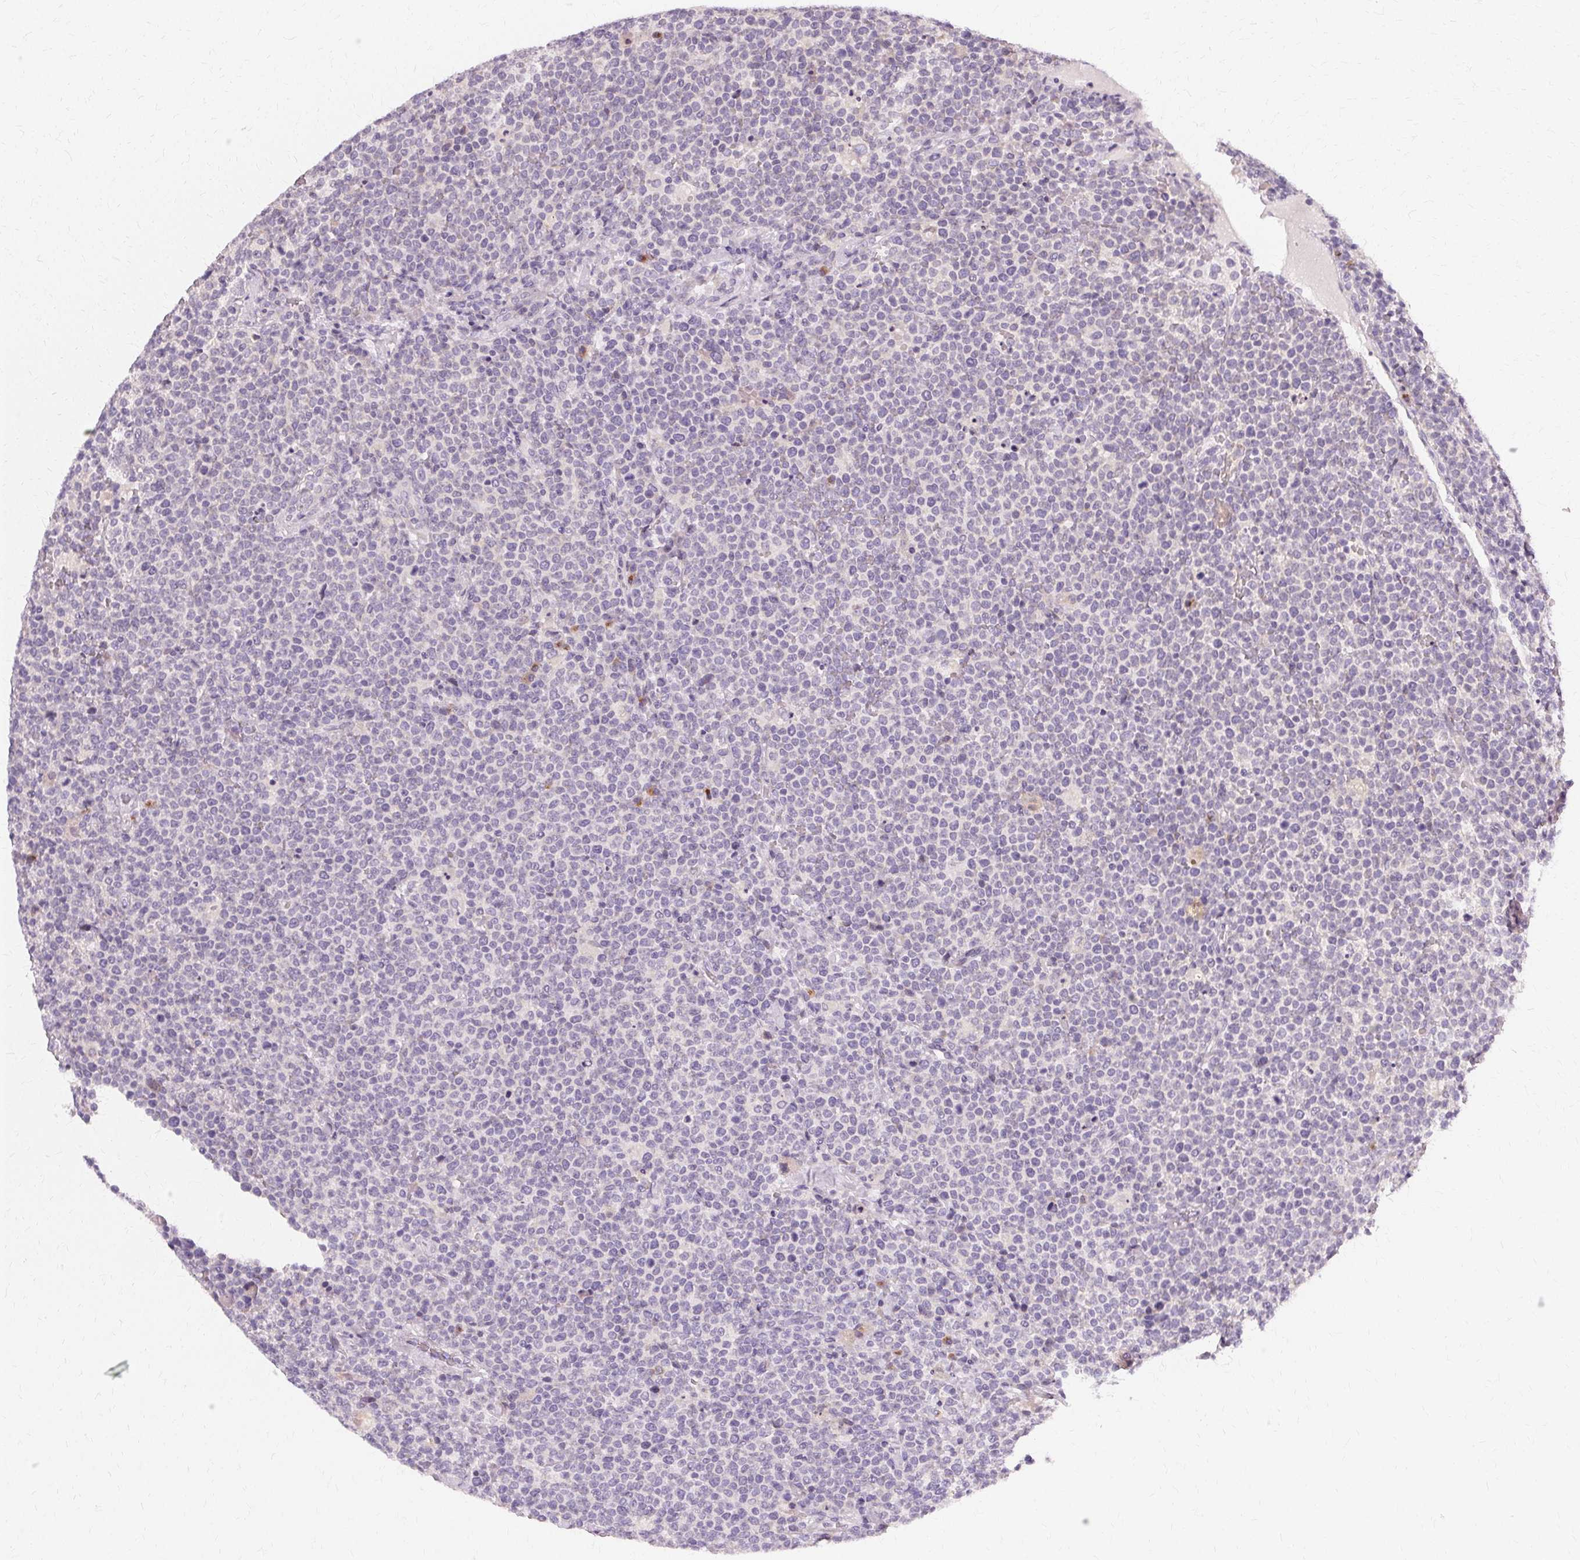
{"staining": {"intensity": "negative", "quantity": "none", "location": "none"}, "tissue": "lymphoma", "cell_type": "Tumor cells", "image_type": "cancer", "snomed": [{"axis": "morphology", "description": "Malignant lymphoma, non-Hodgkin's type, High grade"}, {"axis": "topography", "description": "Lymph node"}], "caption": "Malignant lymphoma, non-Hodgkin's type (high-grade) was stained to show a protein in brown. There is no significant expression in tumor cells.", "gene": "FCRL3", "patient": {"sex": "male", "age": 61}}